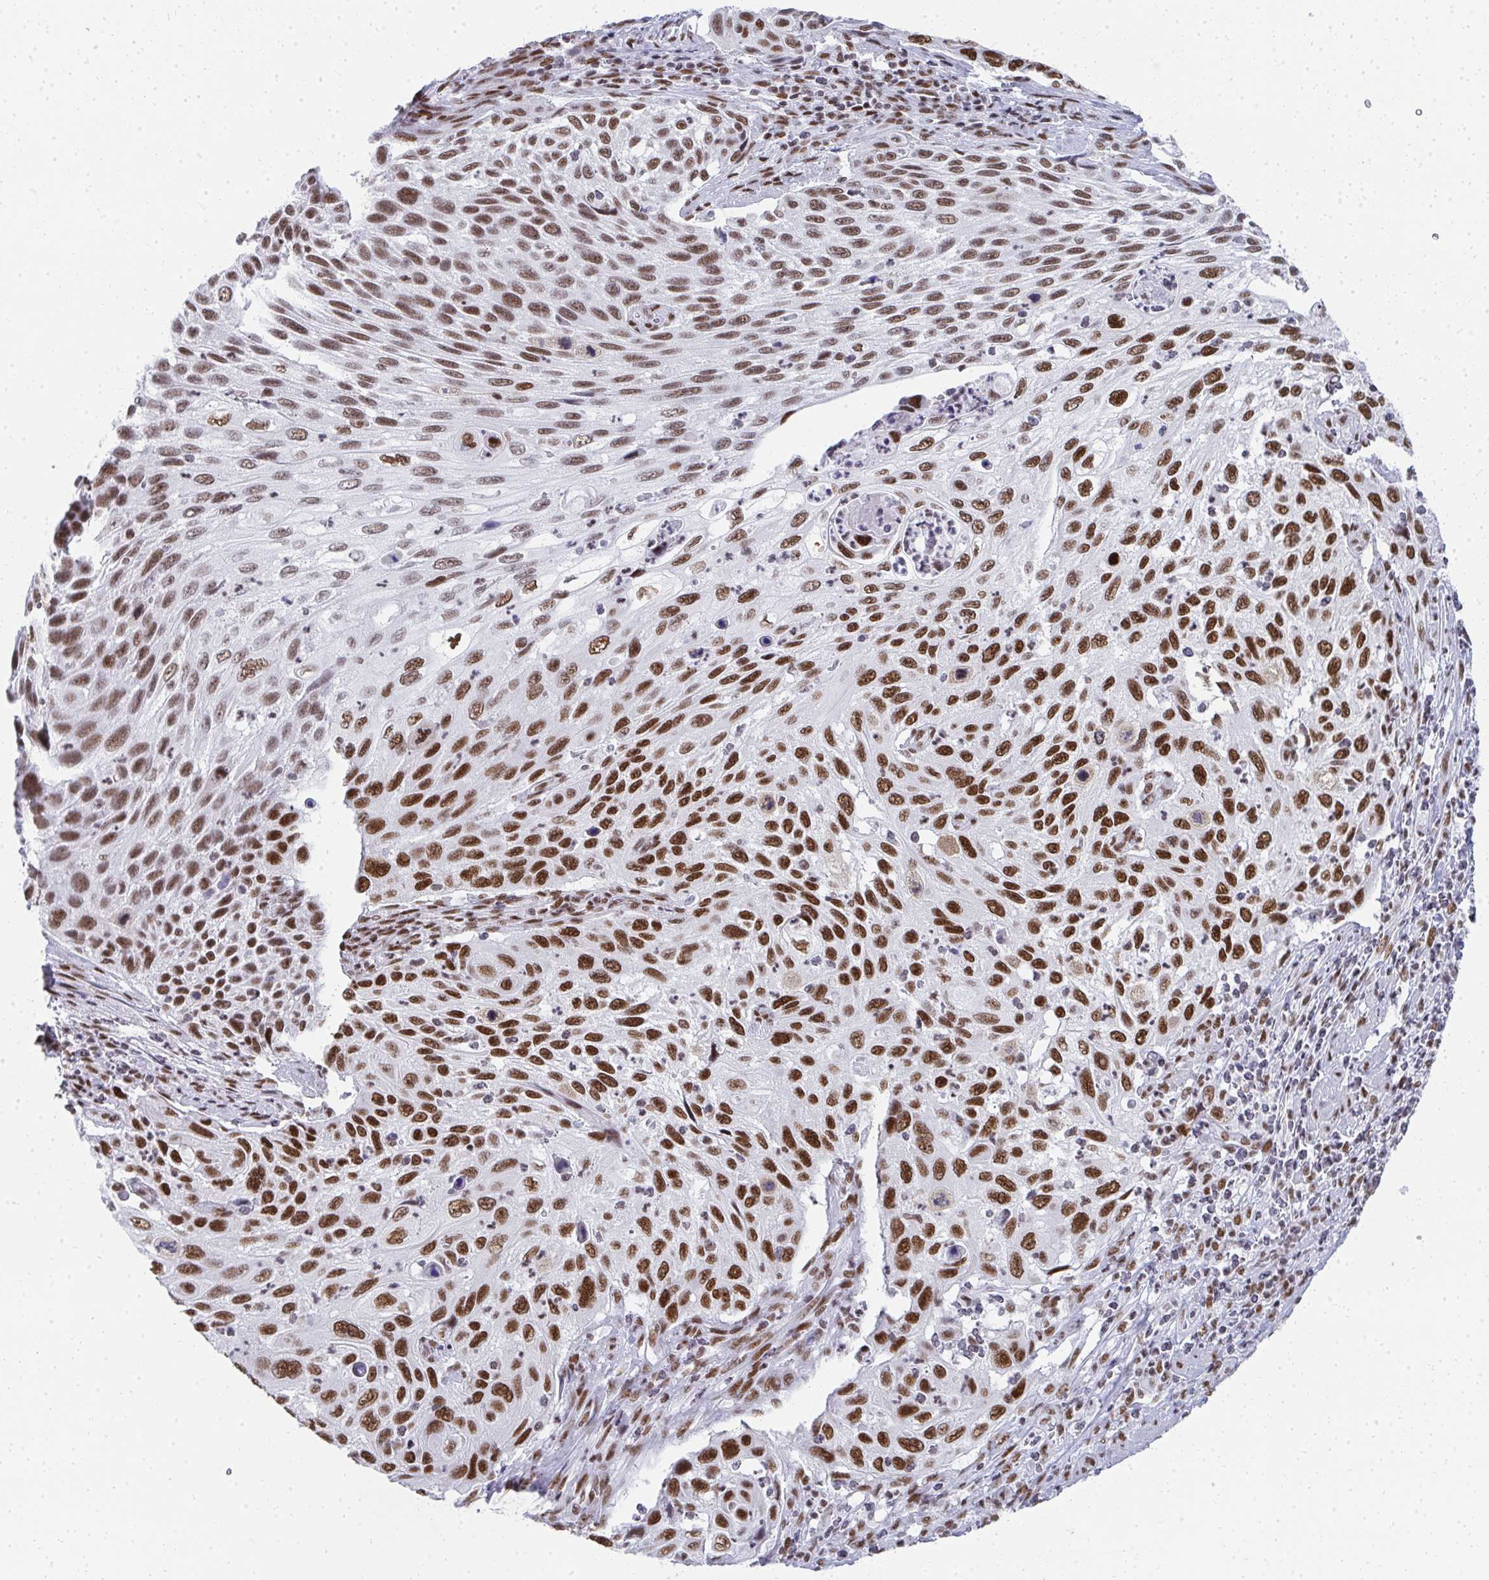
{"staining": {"intensity": "strong", "quantity": ">75%", "location": "nuclear"}, "tissue": "cervical cancer", "cell_type": "Tumor cells", "image_type": "cancer", "snomed": [{"axis": "morphology", "description": "Squamous cell carcinoma, NOS"}, {"axis": "topography", "description": "Cervix"}], "caption": "A high-resolution image shows IHC staining of cervical cancer, which shows strong nuclear expression in approximately >75% of tumor cells.", "gene": "CREBBP", "patient": {"sex": "female", "age": 70}}